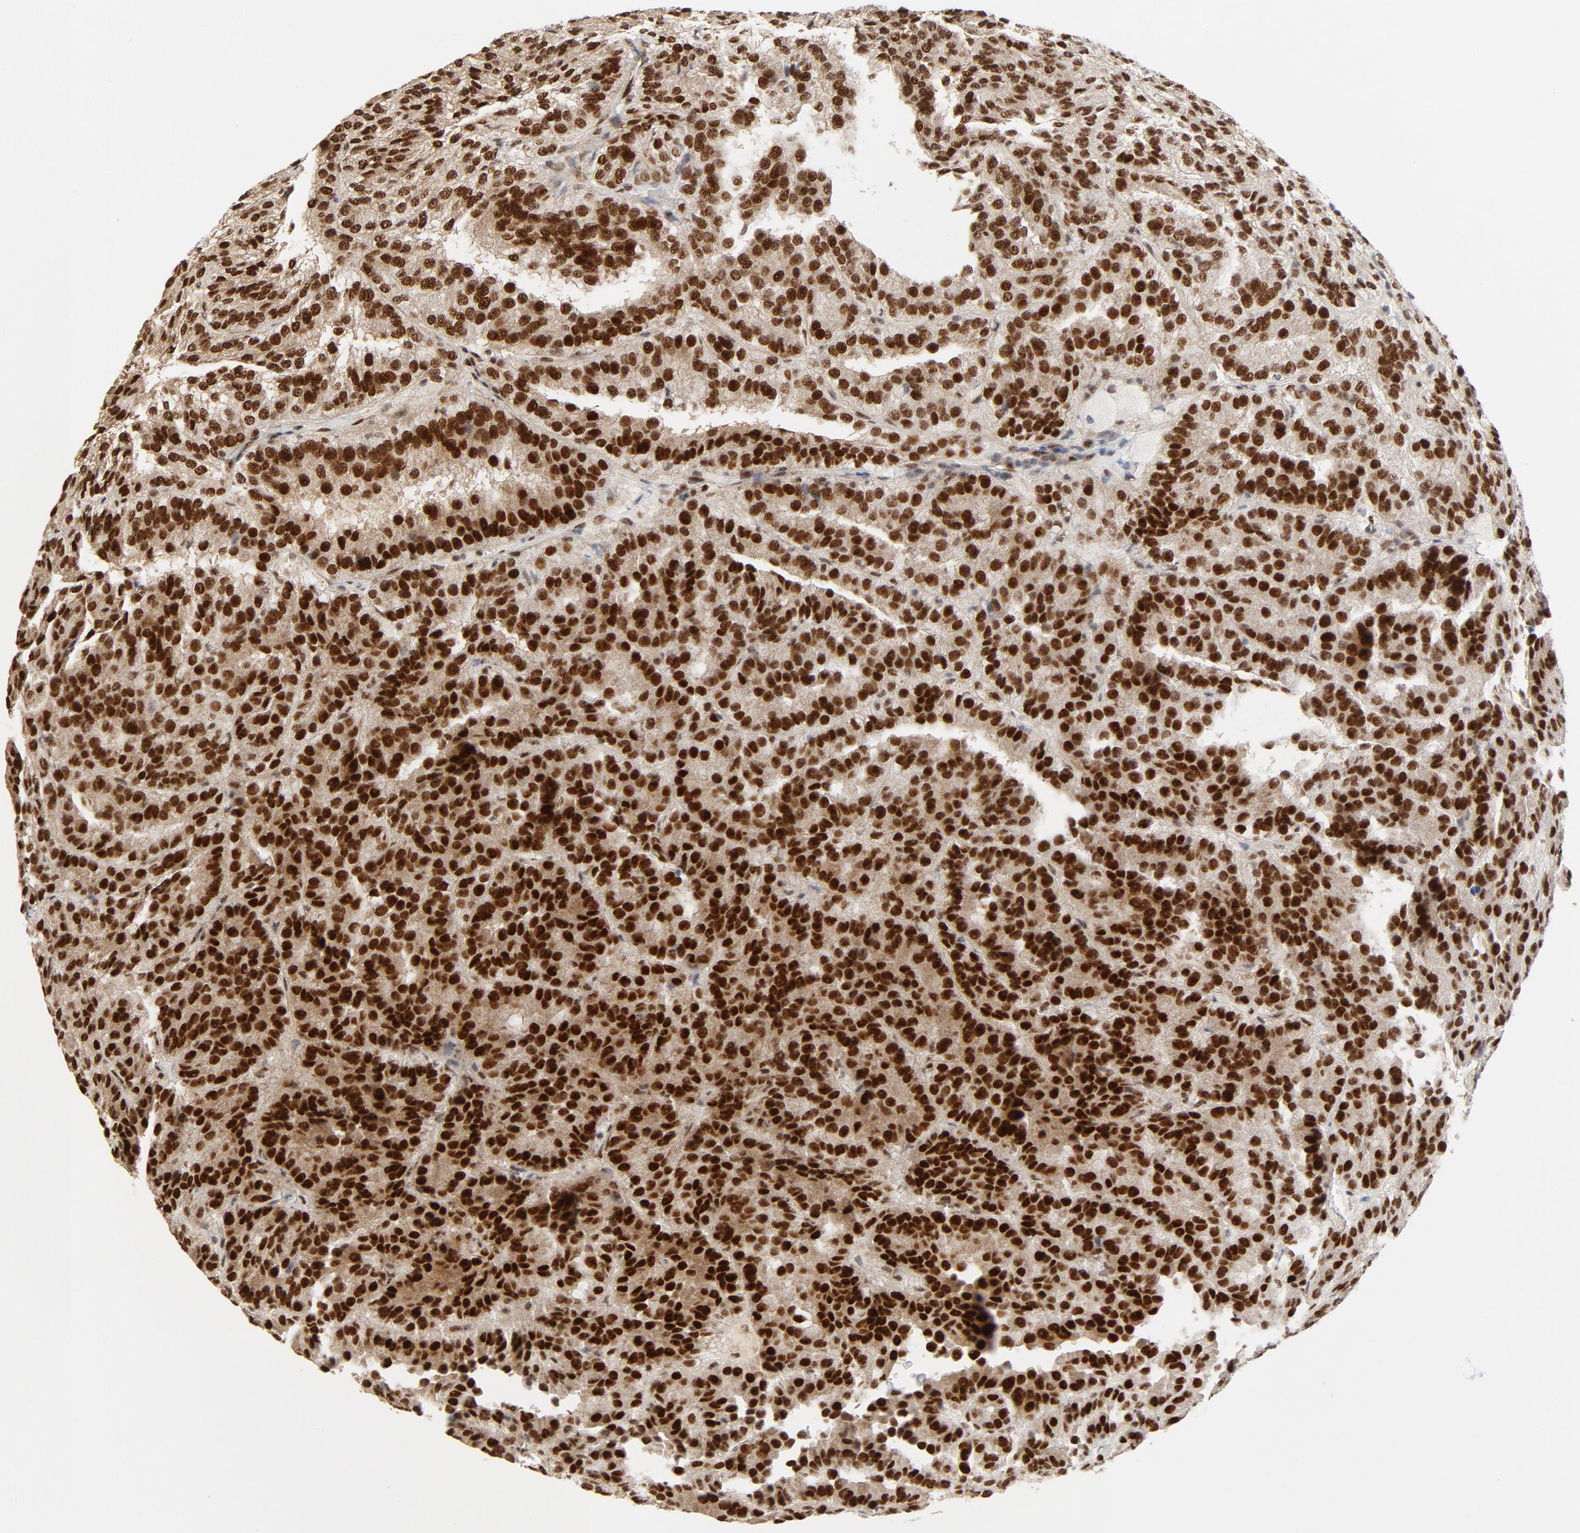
{"staining": {"intensity": "strong", "quantity": ">75%", "location": "nuclear"}, "tissue": "renal cancer", "cell_type": "Tumor cells", "image_type": "cancer", "snomed": [{"axis": "morphology", "description": "Adenocarcinoma, NOS"}, {"axis": "topography", "description": "Kidney"}], "caption": "Renal cancer stained with a brown dye displays strong nuclear positive positivity in about >75% of tumor cells.", "gene": "GTF2I", "patient": {"sex": "male", "age": 46}}